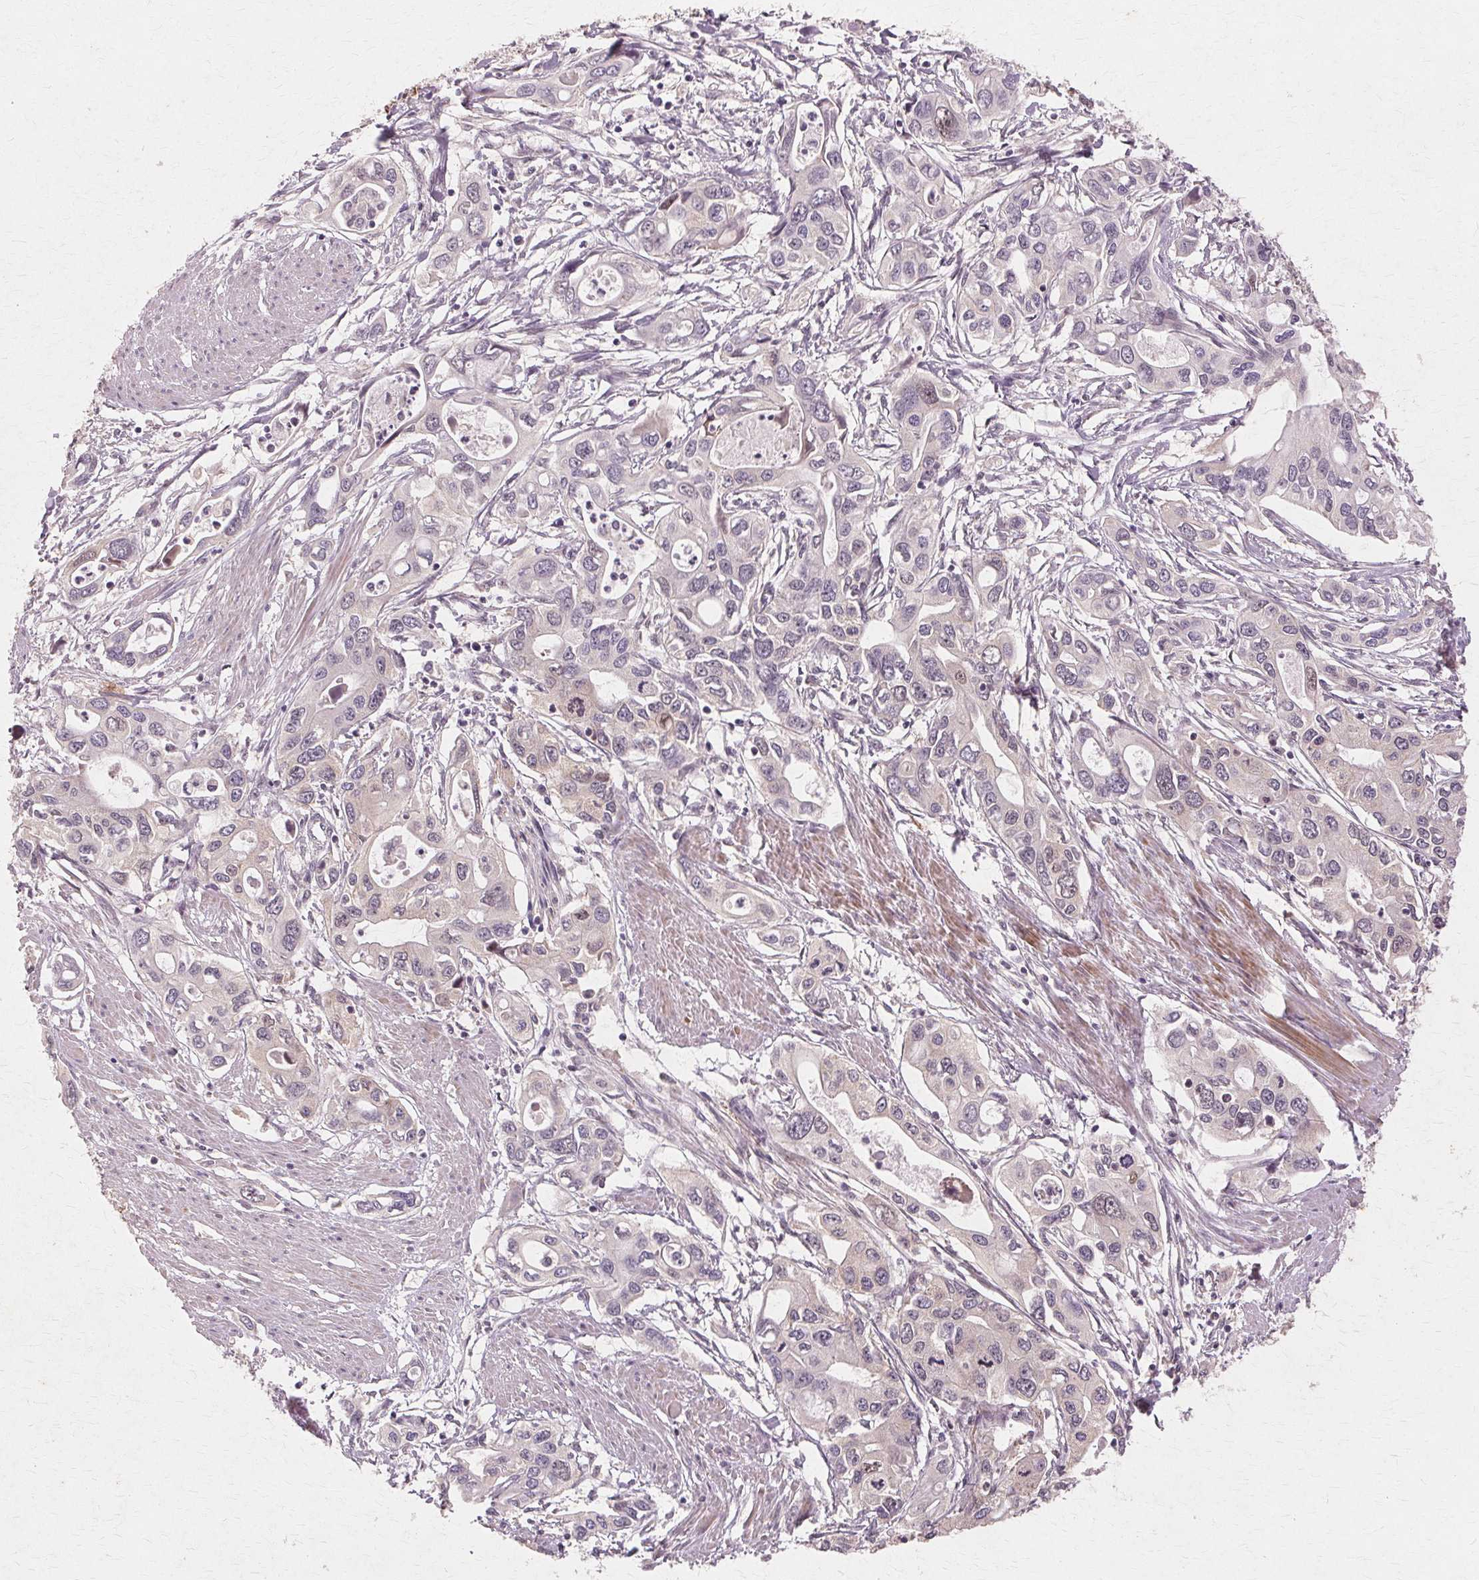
{"staining": {"intensity": "negative", "quantity": "none", "location": "none"}, "tissue": "pancreatic cancer", "cell_type": "Tumor cells", "image_type": "cancer", "snomed": [{"axis": "morphology", "description": "Adenocarcinoma, NOS"}, {"axis": "topography", "description": "Pancreas"}], "caption": "Protein analysis of adenocarcinoma (pancreatic) exhibits no significant positivity in tumor cells. (Stains: DAB immunohistochemistry with hematoxylin counter stain, Microscopy: brightfield microscopy at high magnification).", "gene": "PRMT5", "patient": {"sex": "male", "age": 60}}